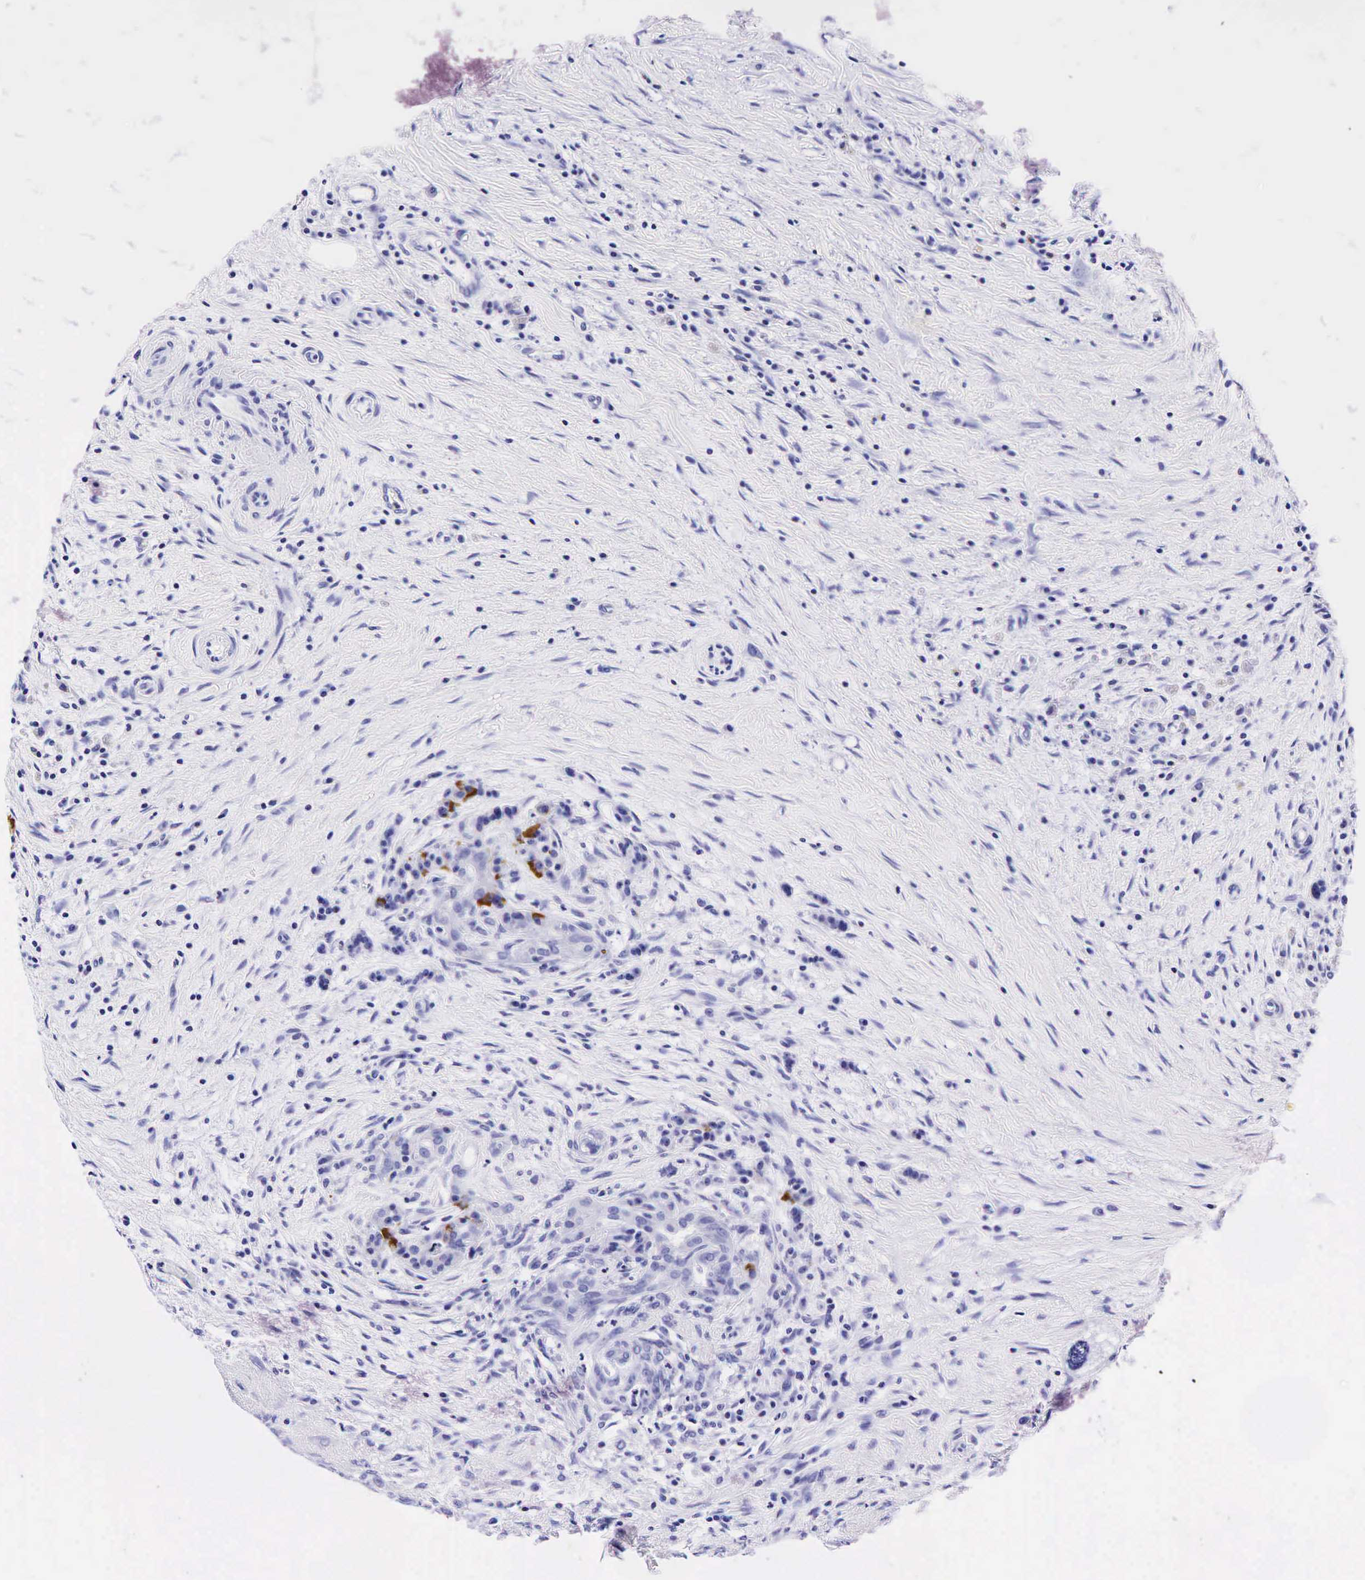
{"staining": {"intensity": "negative", "quantity": "none", "location": "none"}, "tissue": "pancreas", "cell_type": "Exocrine glandular cells", "image_type": "normal", "snomed": [{"axis": "morphology", "description": "Normal tissue, NOS"}, {"axis": "topography", "description": "Pancreas"}], "caption": "A high-resolution micrograph shows immunohistochemistry staining of benign pancreas, which displays no significant positivity in exocrine glandular cells.", "gene": "GCG", "patient": {"sex": "male", "age": 73}}